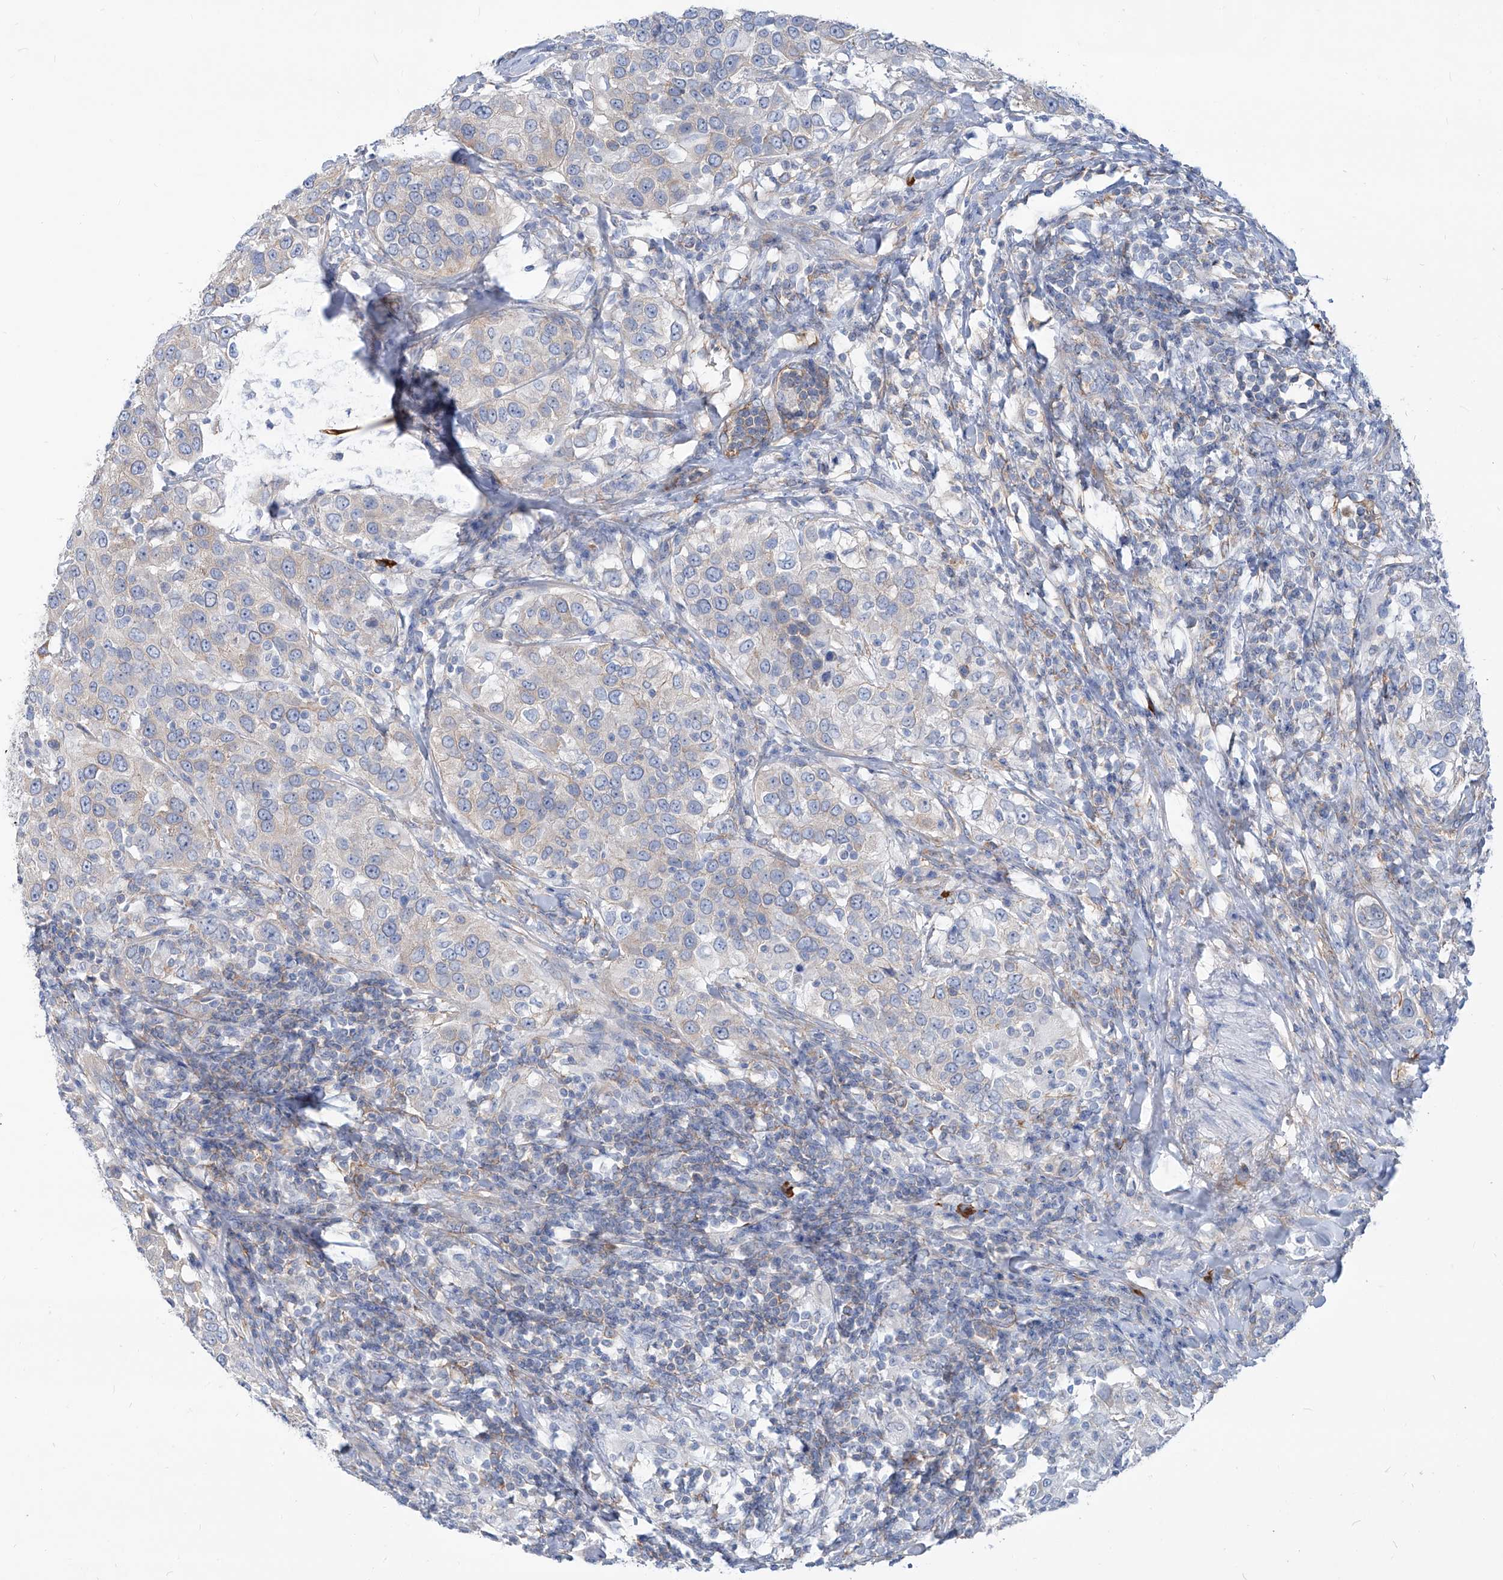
{"staining": {"intensity": "negative", "quantity": "none", "location": "none"}, "tissue": "urothelial cancer", "cell_type": "Tumor cells", "image_type": "cancer", "snomed": [{"axis": "morphology", "description": "Urothelial carcinoma, High grade"}, {"axis": "topography", "description": "Urinary bladder"}], "caption": "This is an immunohistochemistry histopathology image of urothelial cancer. There is no positivity in tumor cells.", "gene": "AKAP10", "patient": {"sex": "female", "age": 80}}